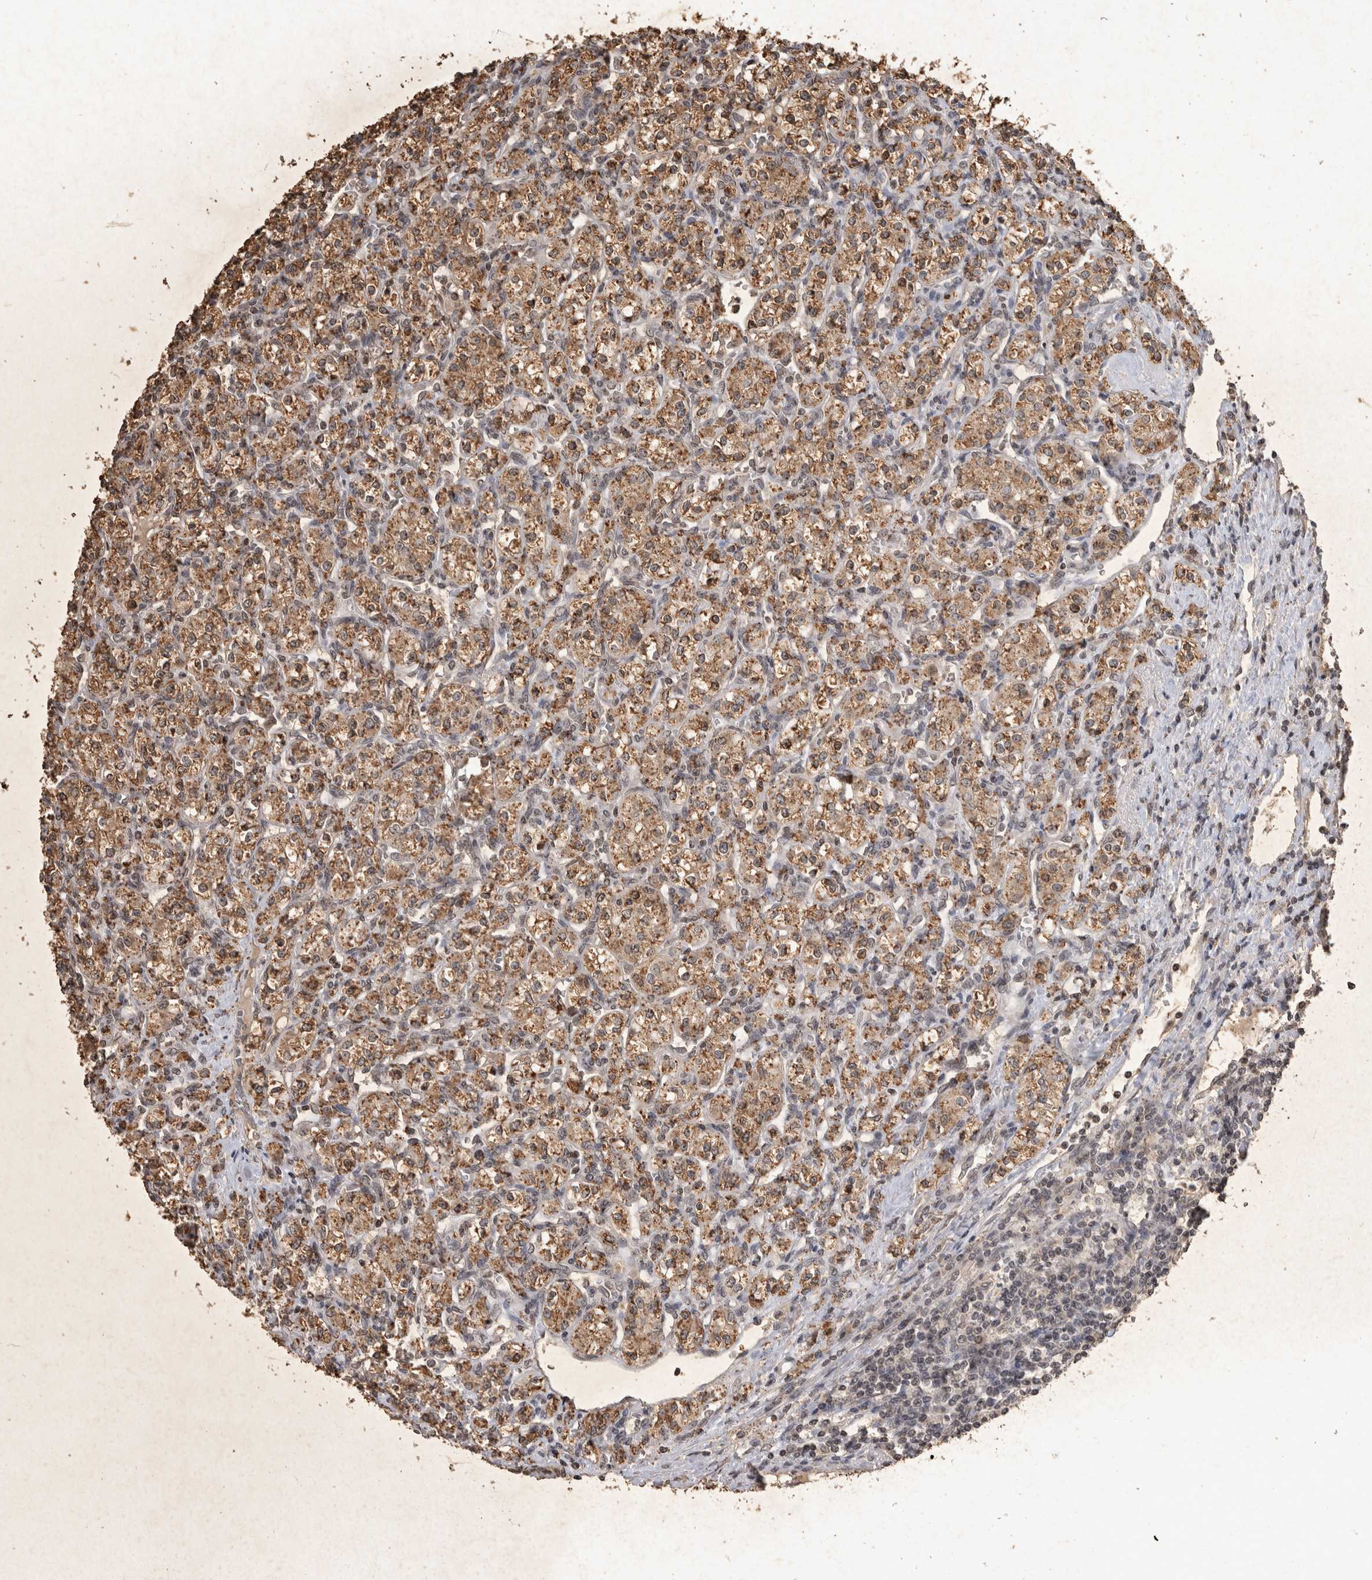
{"staining": {"intensity": "moderate", "quantity": ">75%", "location": "cytoplasmic/membranous"}, "tissue": "renal cancer", "cell_type": "Tumor cells", "image_type": "cancer", "snomed": [{"axis": "morphology", "description": "Adenocarcinoma, NOS"}, {"axis": "topography", "description": "Kidney"}], "caption": "Renal cancer (adenocarcinoma) stained with a protein marker demonstrates moderate staining in tumor cells.", "gene": "HRK", "patient": {"sex": "male", "age": 77}}